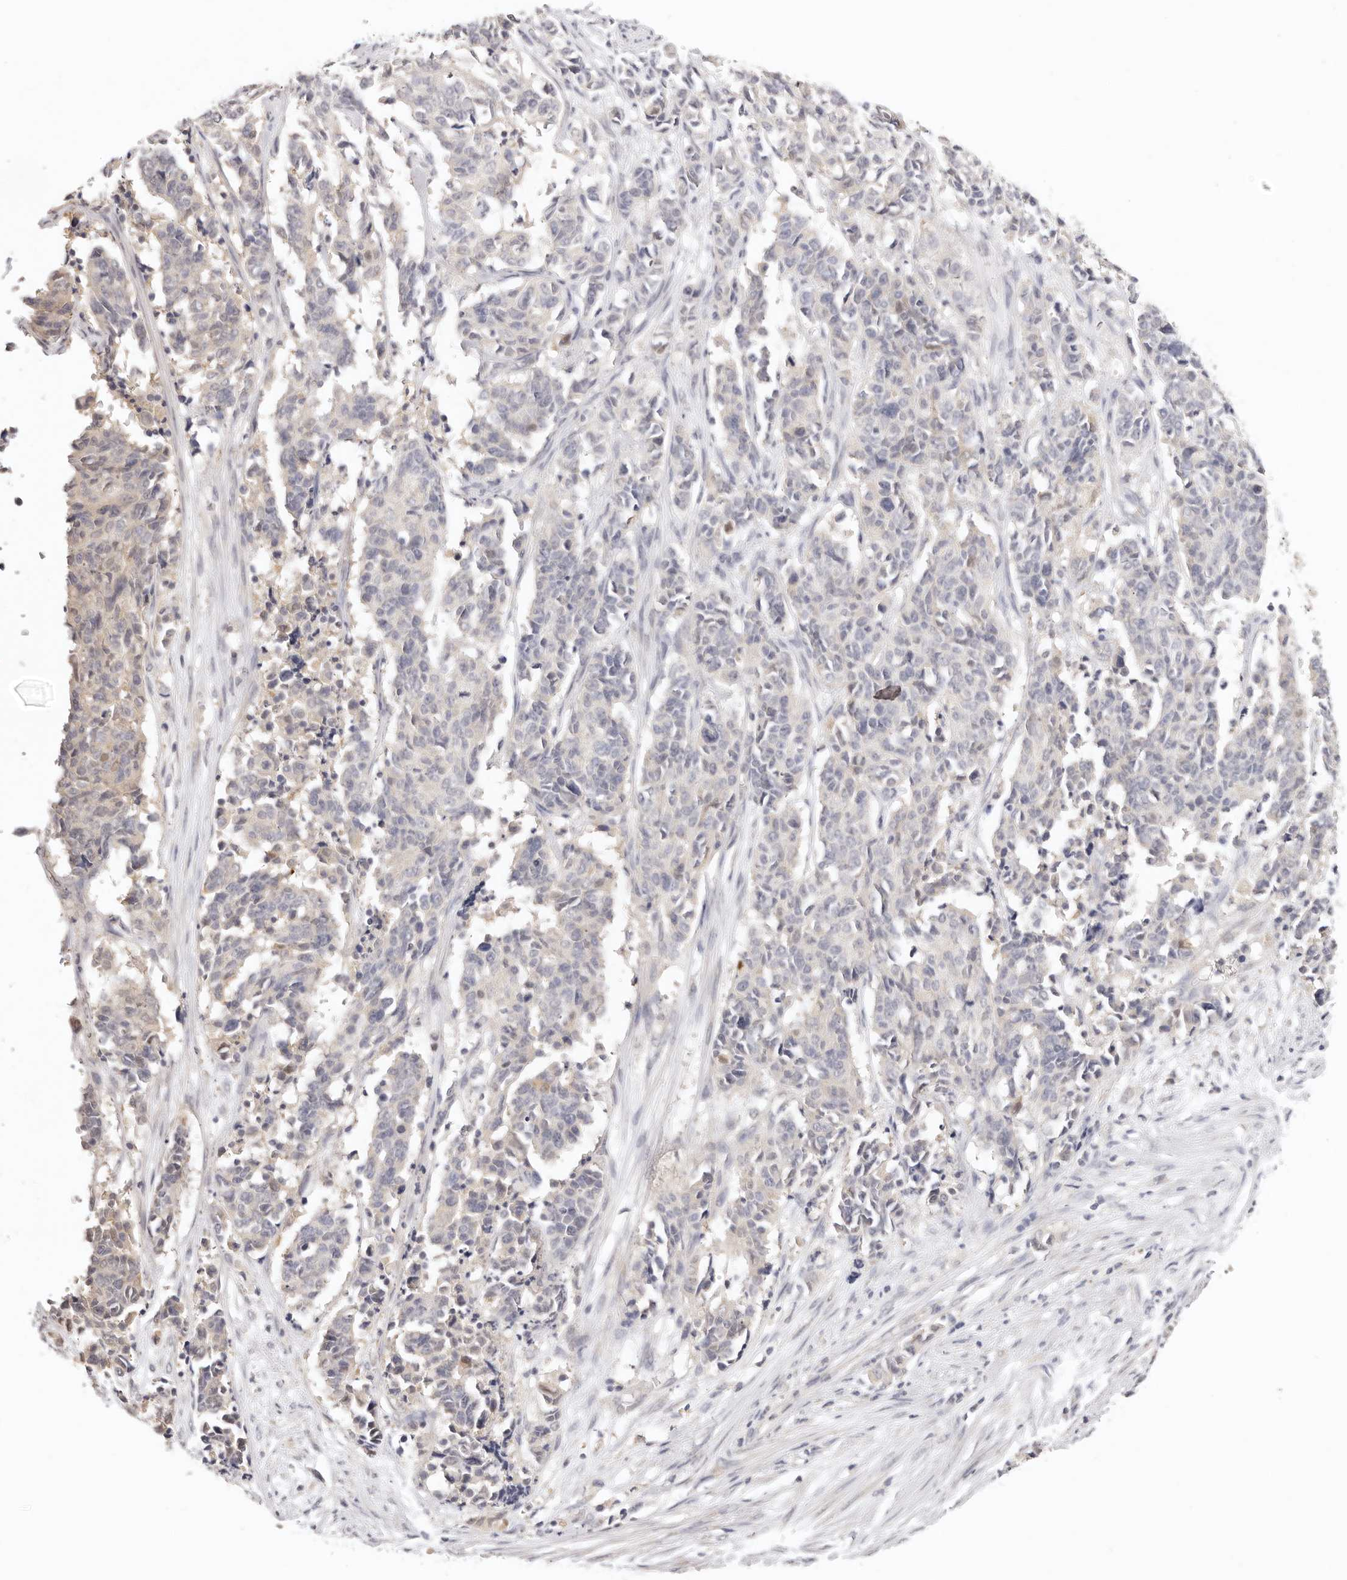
{"staining": {"intensity": "negative", "quantity": "none", "location": "none"}, "tissue": "cervical cancer", "cell_type": "Tumor cells", "image_type": "cancer", "snomed": [{"axis": "morphology", "description": "Normal tissue, NOS"}, {"axis": "morphology", "description": "Squamous cell carcinoma, NOS"}, {"axis": "topography", "description": "Cervix"}], "caption": "The histopathology image reveals no staining of tumor cells in cervical cancer. (DAB (3,3'-diaminobenzidine) immunohistochemistry (IHC), high magnification).", "gene": "GGPS1", "patient": {"sex": "female", "age": 35}}